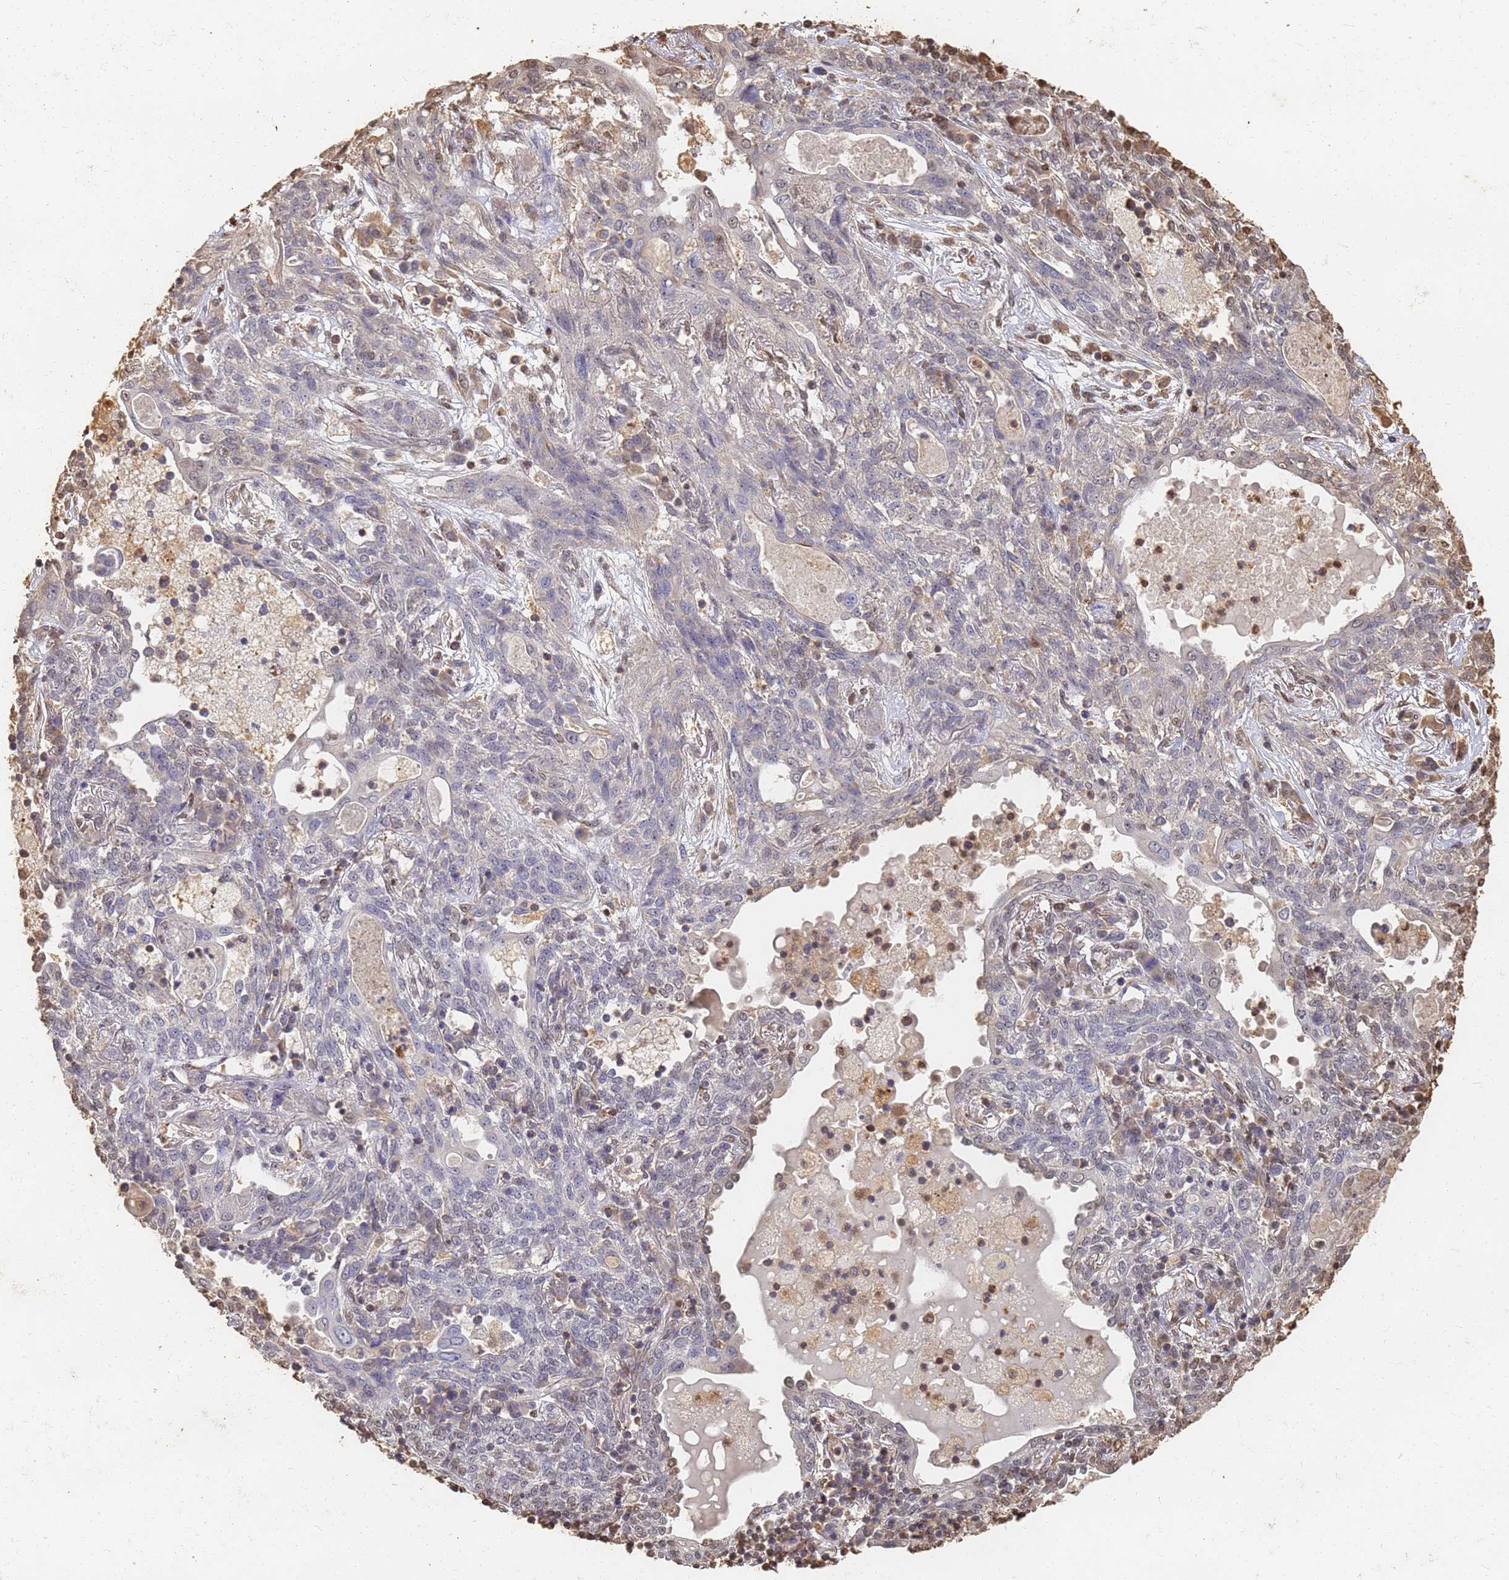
{"staining": {"intensity": "negative", "quantity": "none", "location": "none"}, "tissue": "lung cancer", "cell_type": "Tumor cells", "image_type": "cancer", "snomed": [{"axis": "morphology", "description": "Squamous cell carcinoma, NOS"}, {"axis": "topography", "description": "Lung"}], "caption": "Lung cancer (squamous cell carcinoma) was stained to show a protein in brown. There is no significant positivity in tumor cells.", "gene": "JAK2", "patient": {"sex": "female", "age": 70}}